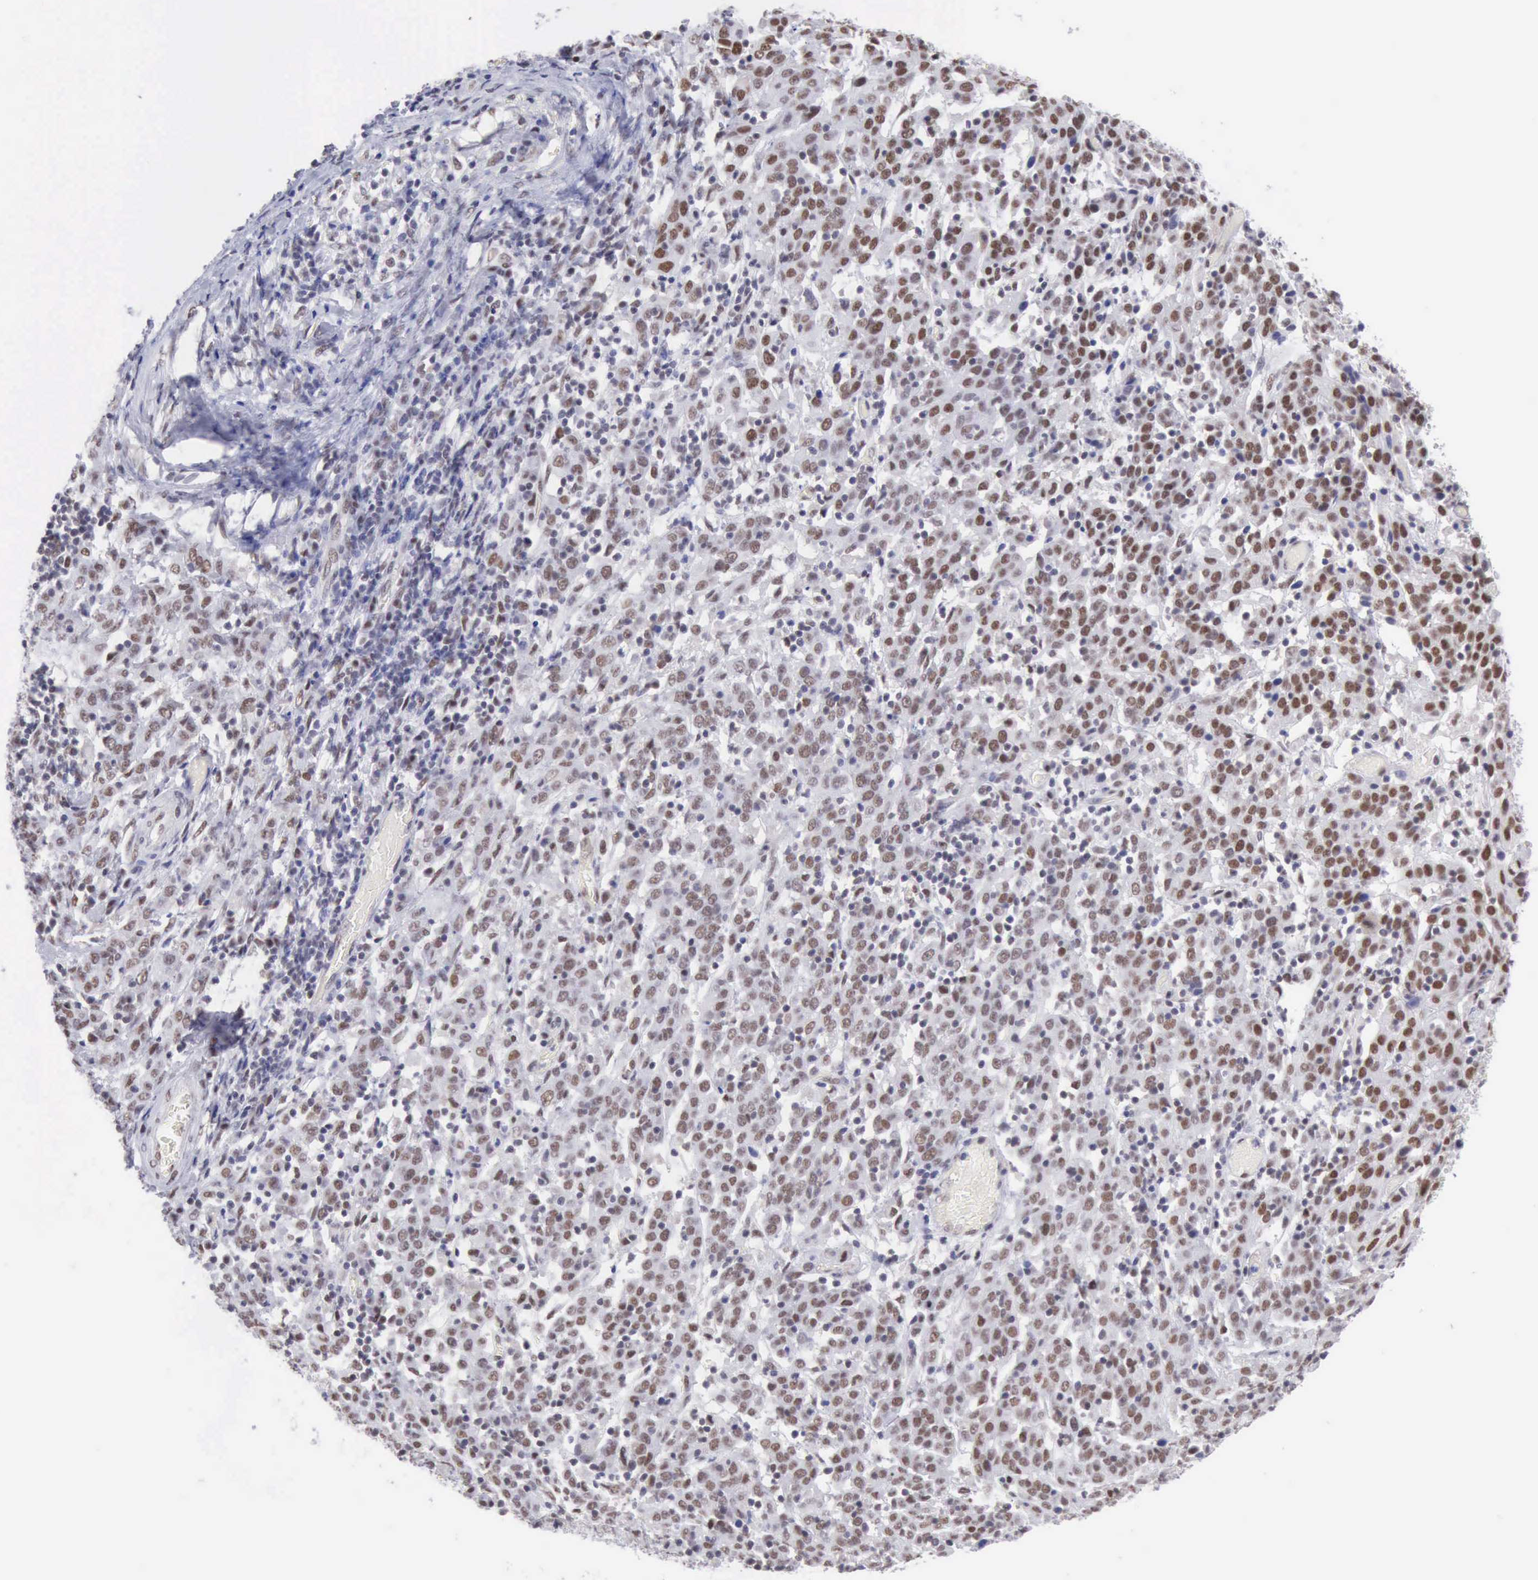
{"staining": {"intensity": "moderate", "quantity": "25%-75%", "location": "nuclear"}, "tissue": "cervical cancer", "cell_type": "Tumor cells", "image_type": "cancer", "snomed": [{"axis": "morphology", "description": "Normal tissue, NOS"}, {"axis": "morphology", "description": "Squamous cell carcinoma, NOS"}, {"axis": "topography", "description": "Cervix"}], "caption": "Immunohistochemistry photomicrograph of neoplastic tissue: cervical squamous cell carcinoma stained using immunohistochemistry (IHC) demonstrates medium levels of moderate protein expression localized specifically in the nuclear of tumor cells, appearing as a nuclear brown color.", "gene": "ERCC4", "patient": {"sex": "female", "age": 67}}